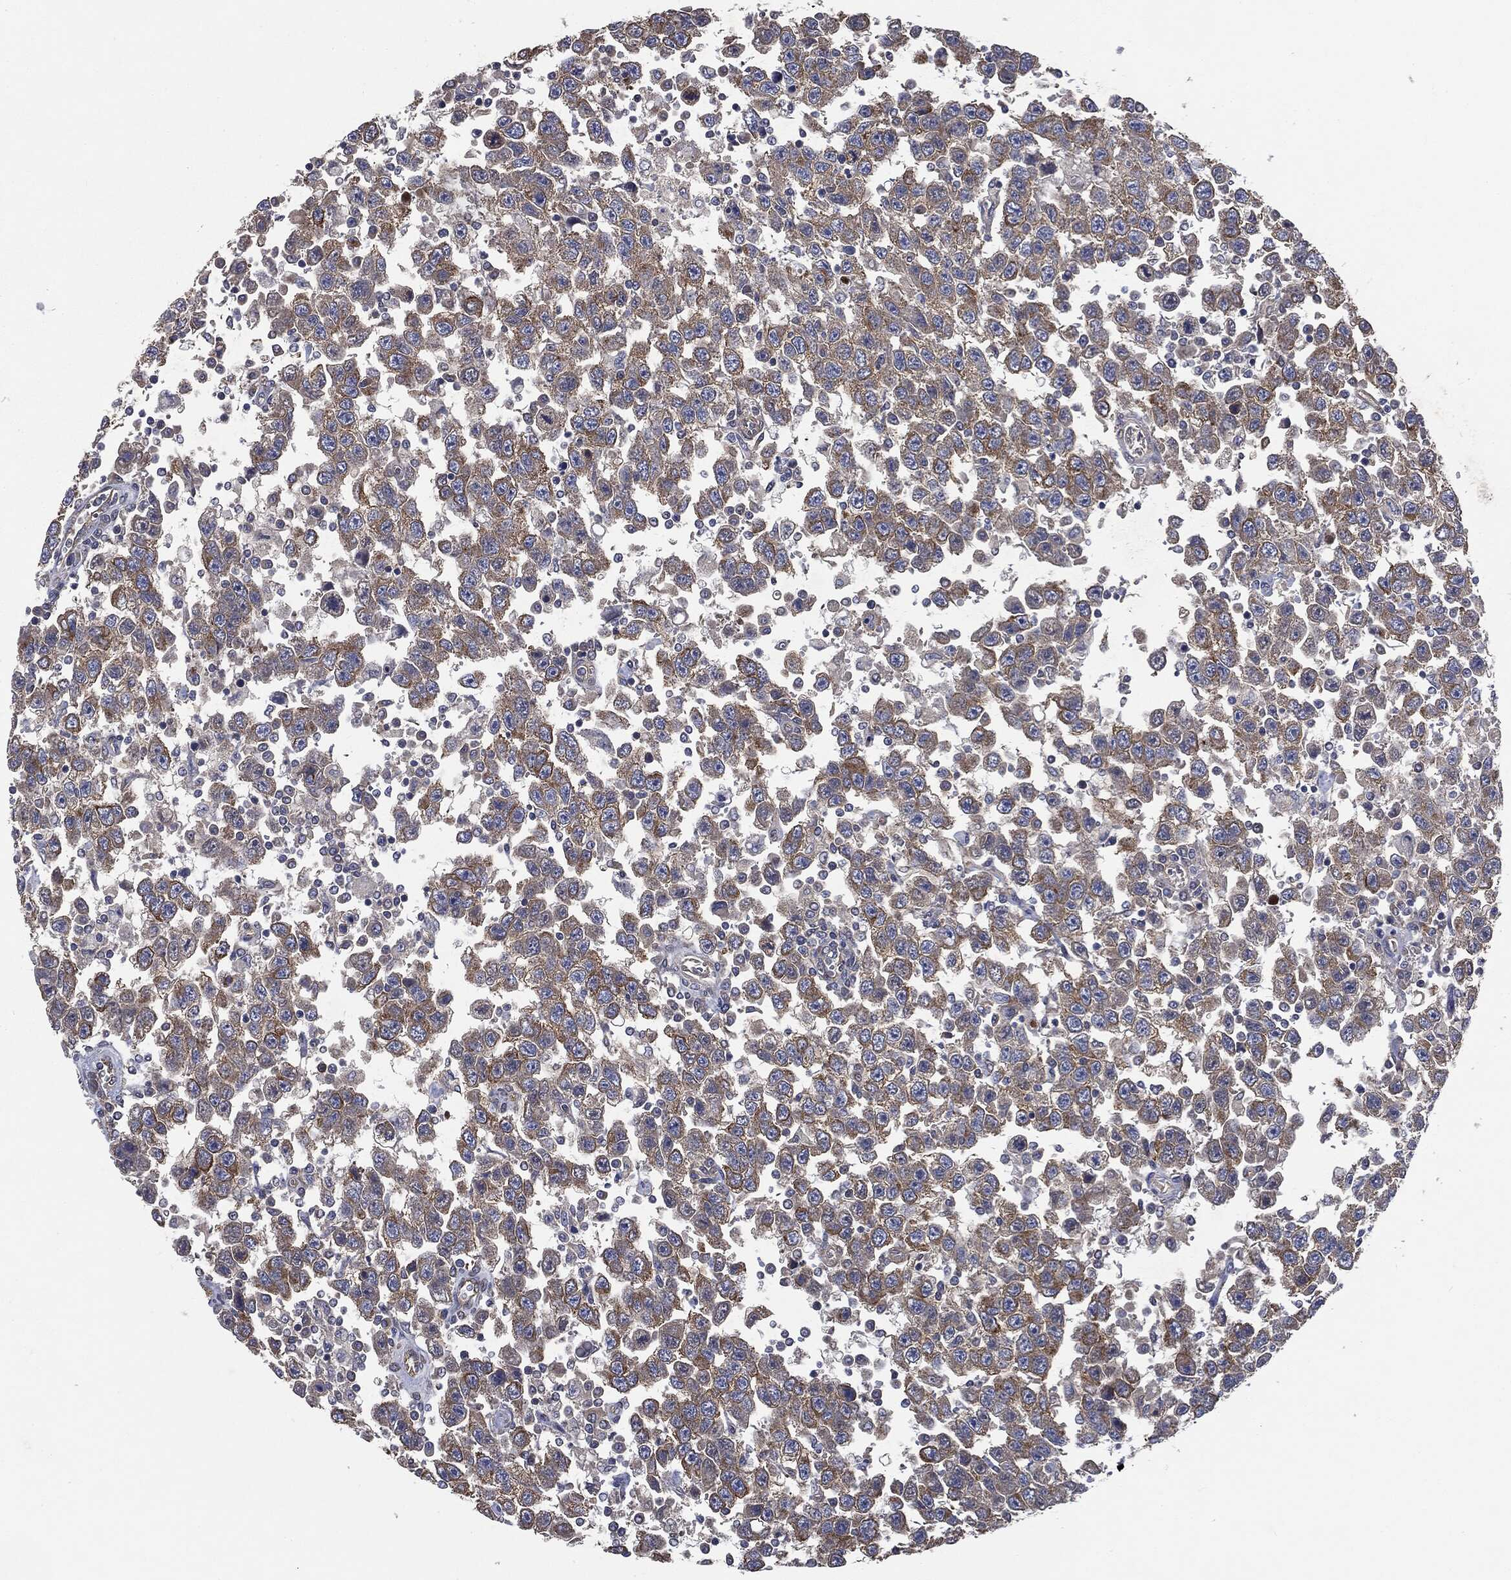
{"staining": {"intensity": "moderate", "quantity": ">75%", "location": "cytoplasmic/membranous"}, "tissue": "testis cancer", "cell_type": "Tumor cells", "image_type": "cancer", "snomed": [{"axis": "morphology", "description": "Seminoma, NOS"}, {"axis": "morphology", "description": "Carcinoma, Embryonal, NOS"}, {"axis": "topography", "description": "Testis"}], "caption": "There is medium levels of moderate cytoplasmic/membranous expression in tumor cells of testis seminoma, as demonstrated by immunohistochemical staining (brown color).", "gene": "EPS15L1", "patient": {"sex": "male", "age": 41}}